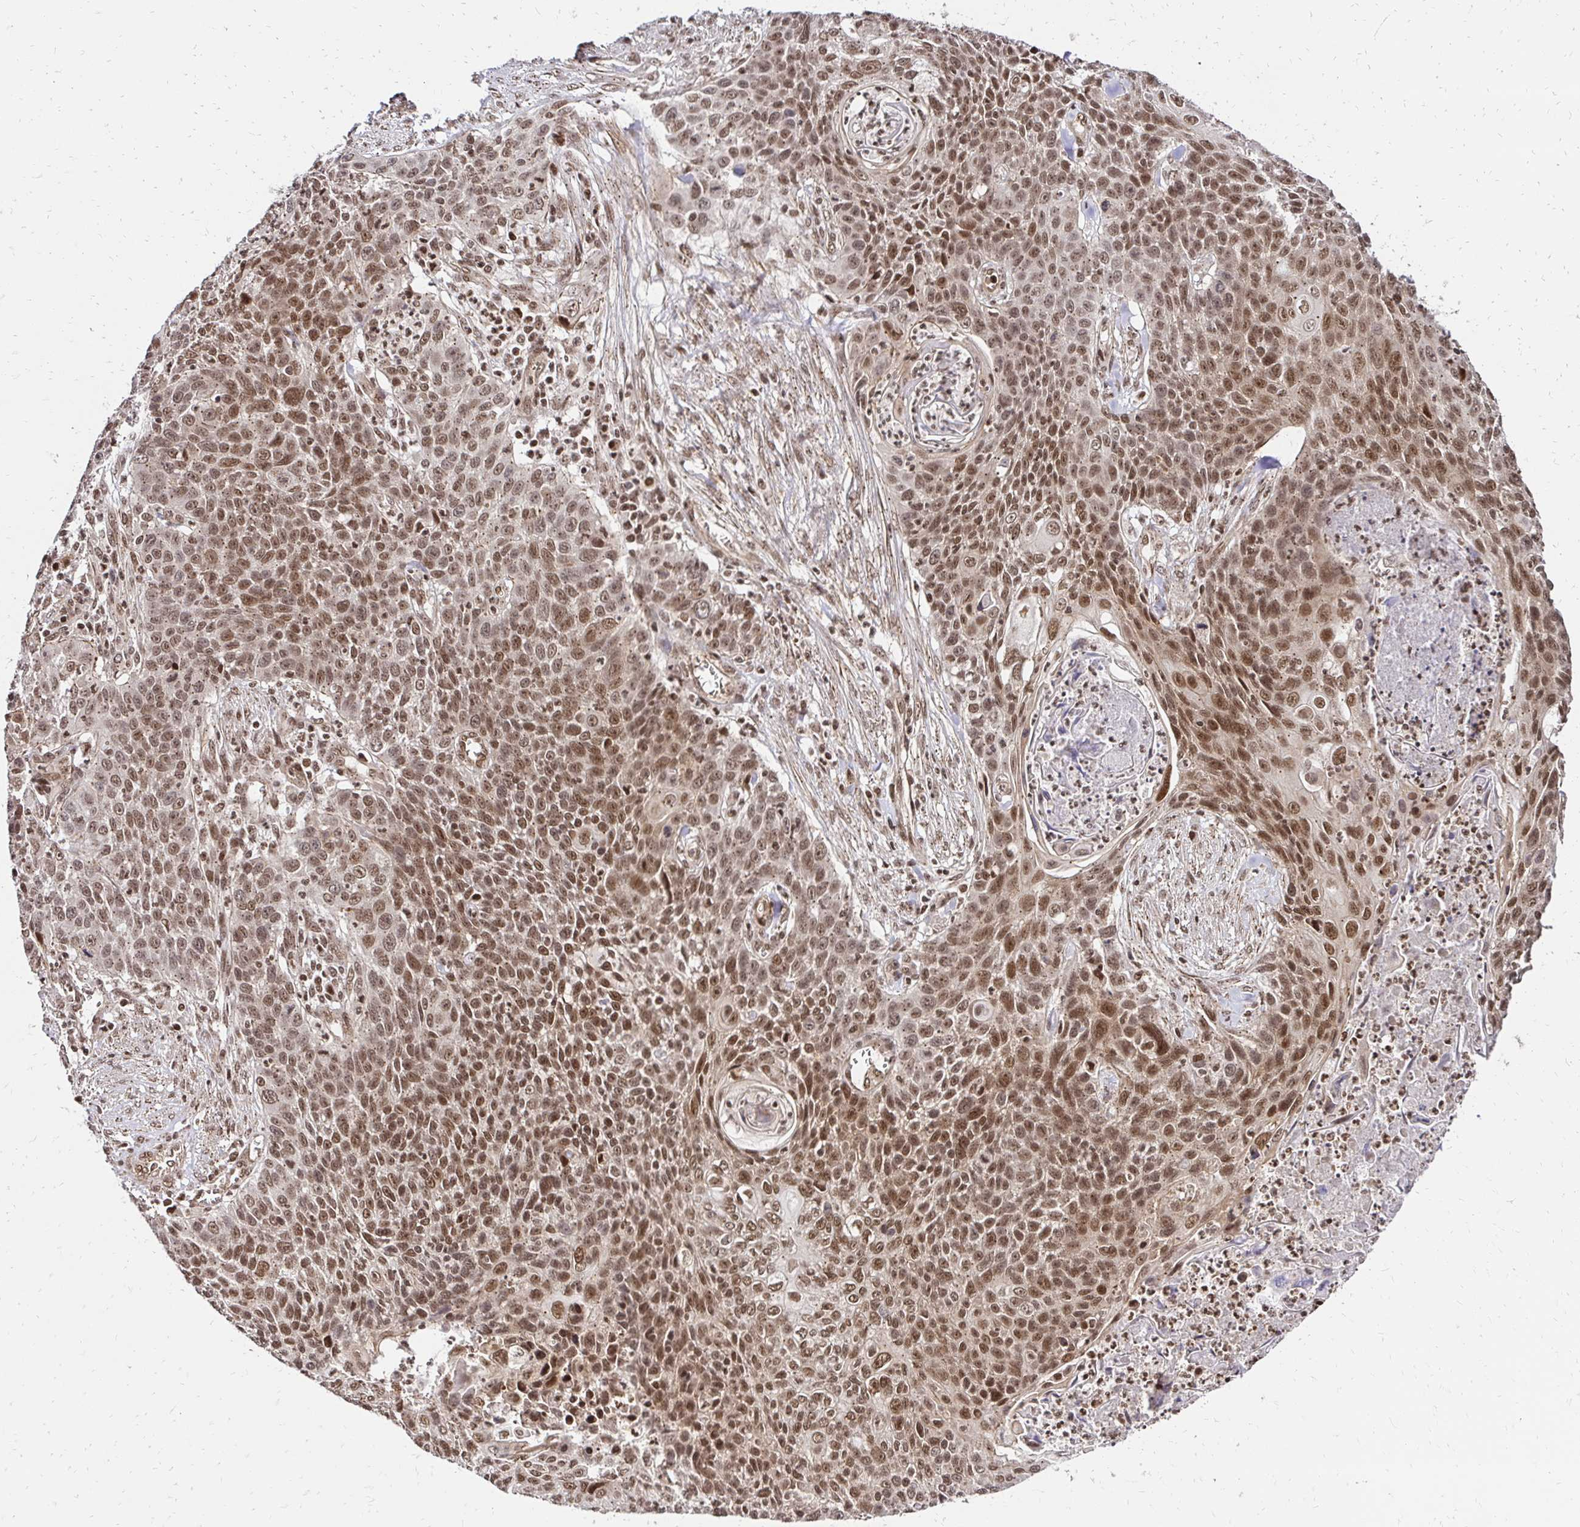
{"staining": {"intensity": "moderate", "quantity": ">75%", "location": "cytoplasmic/membranous,nuclear"}, "tissue": "lung cancer", "cell_type": "Tumor cells", "image_type": "cancer", "snomed": [{"axis": "morphology", "description": "Squamous cell carcinoma, NOS"}, {"axis": "morphology", "description": "Squamous cell carcinoma, metastatic, NOS"}, {"axis": "topography", "description": "Lung"}, {"axis": "topography", "description": "Pleura, NOS"}], "caption": "Protein expression analysis of human squamous cell carcinoma (lung) reveals moderate cytoplasmic/membranous and nuclear staining in about >75% of tumor cells. Nuclei are stained in blue.", "gene": "GLYR1", "patient": {"sex": "male", "age": 72}}